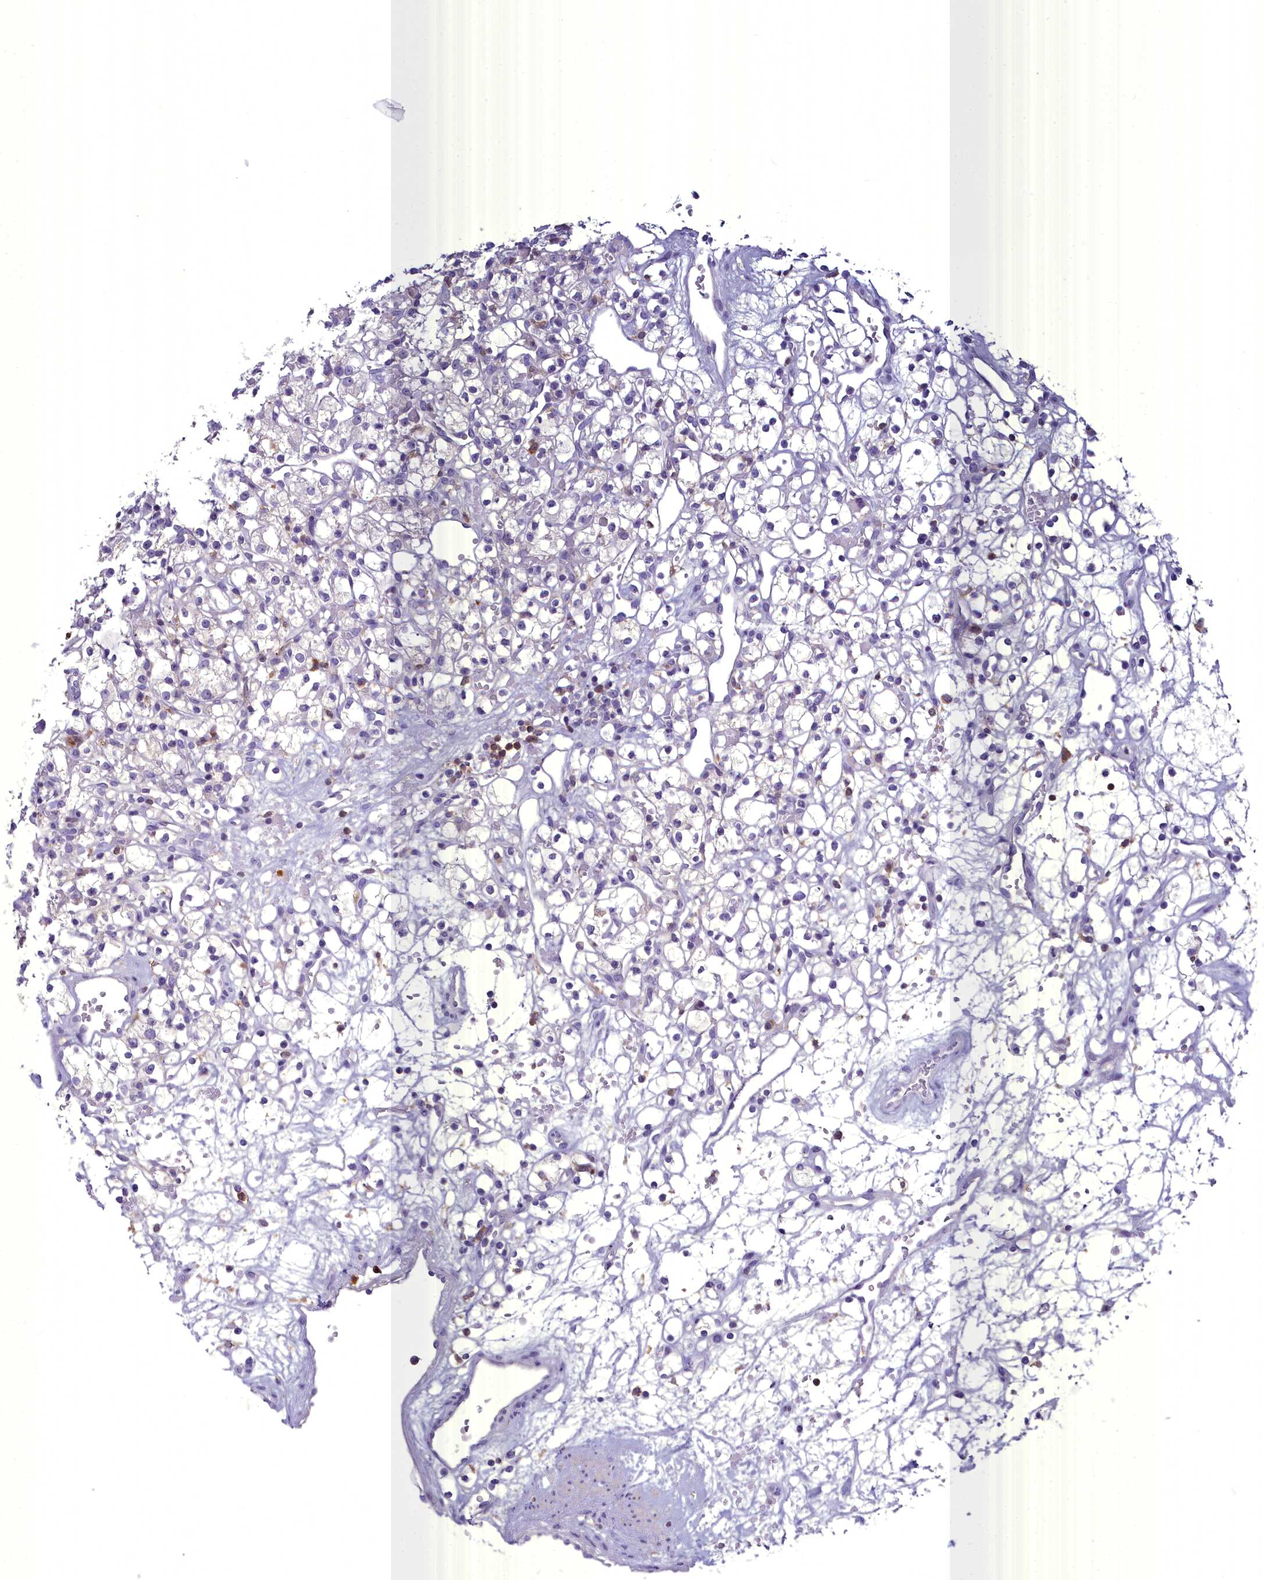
{"staining": {"intensity": "negative", "quantity": "none", "location": "none"}, "tissue": "renal cancer", "cell_type": "Tumor cells", "image_type": "cancer", "snomed": [{"axis": "morphology", "description": "Adenocarcinoma, NOS"}, {"axis": "topography", "description": "Kidney"}], "caption": "Tumor cells show no significant protein expression in renal cancer (adenocarcinoma).", "gene": "BLNK", "patient": {"sex": "female", "age": 59}}